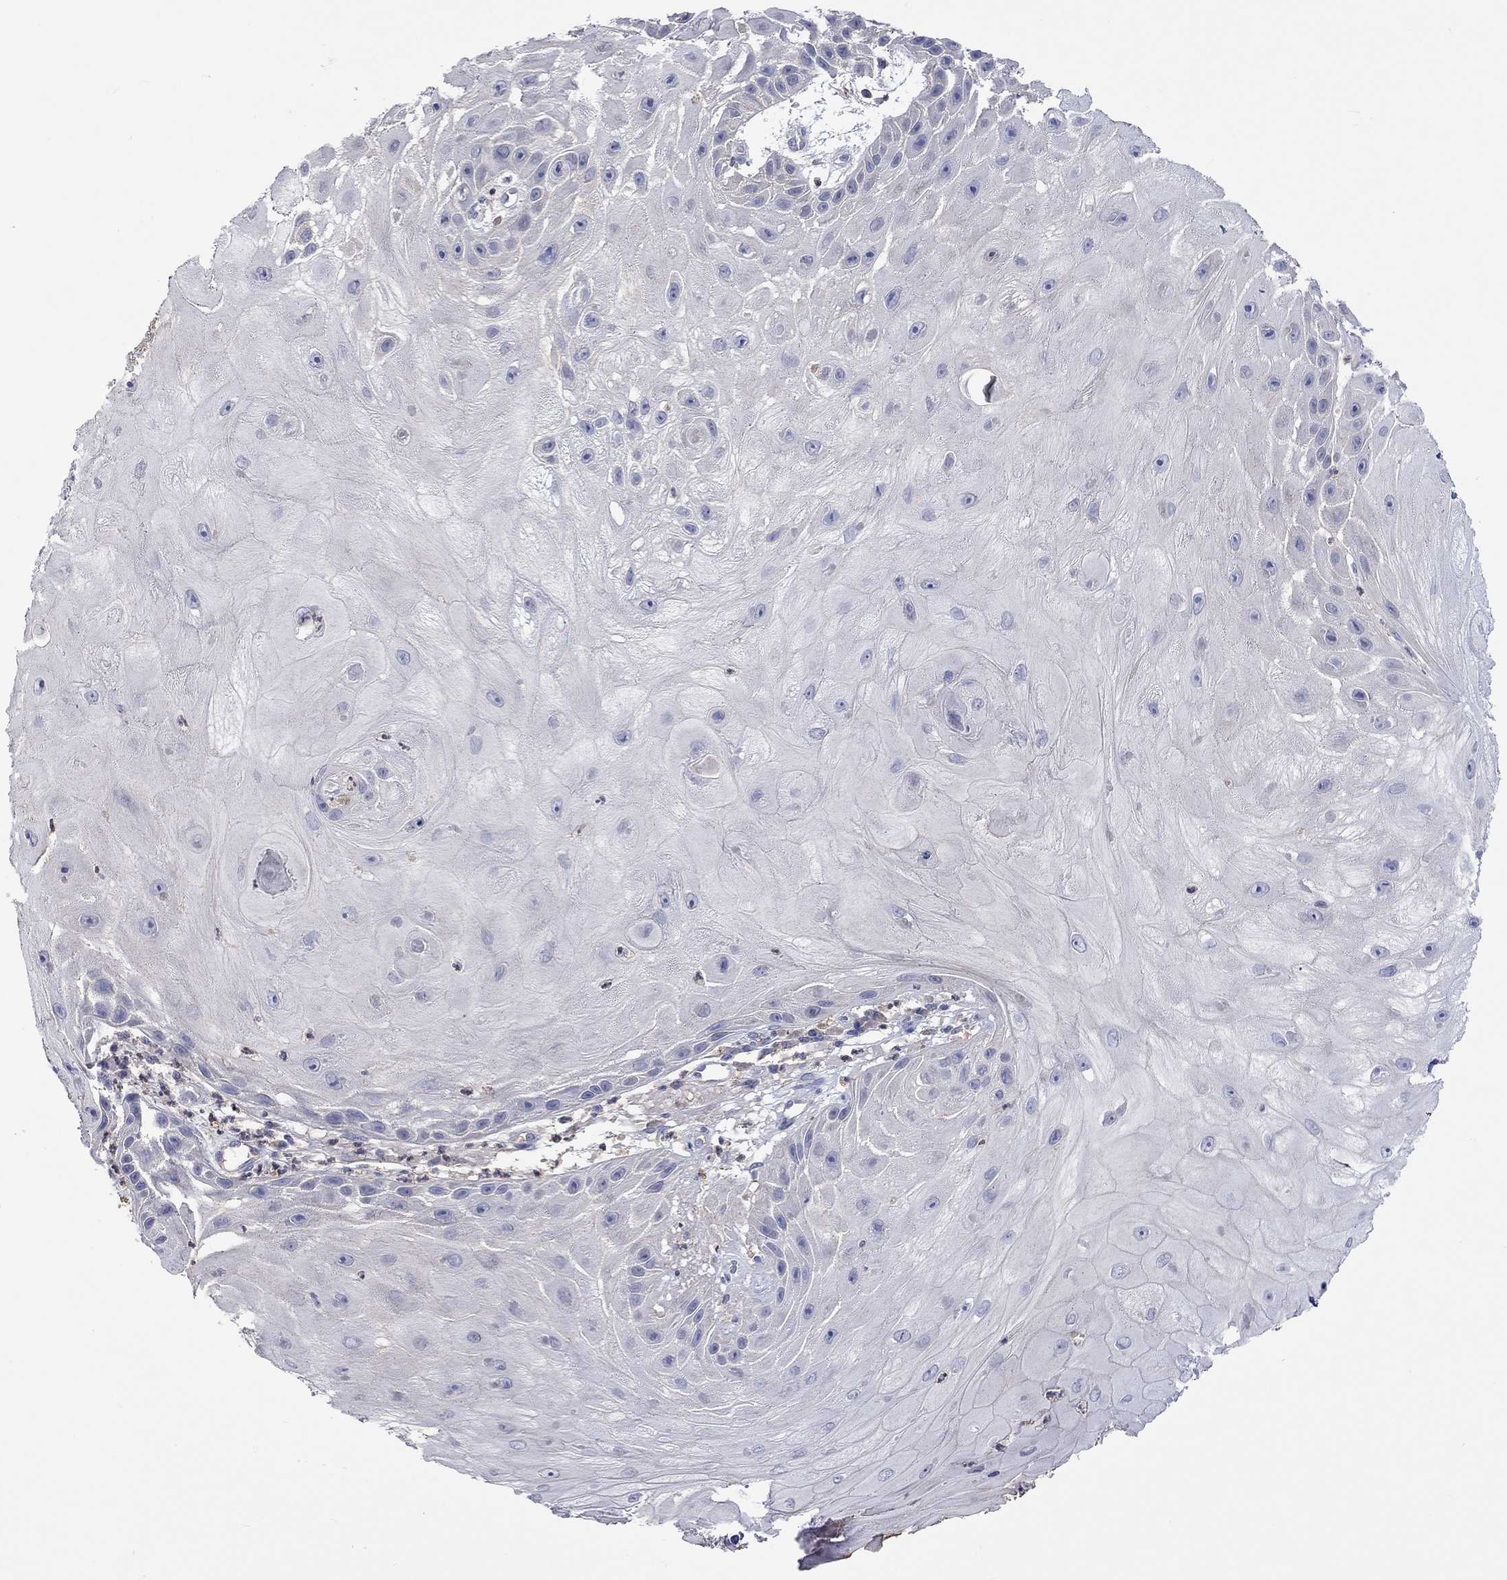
{"staining": {"intensity": "negative", "quantity": "none", "location": "none"}, "tissue": "skin cancer", "cell_type": "Tumor cells", "image_type": "cancer", "snomed": [{"axis": "morphology", "description": "Normal tissue, NOS"}, {"axis": "morphology", "description": "Squamous cell carcinoma, NOS"}, {"axis": "topography", "description": "Skin"}], "caption": "Tumor cells show no significant expression in skin cancer (squamous cell carcinoma).", "gene": "LRFN4", "patient": {"sex": "male", "age": 79}}